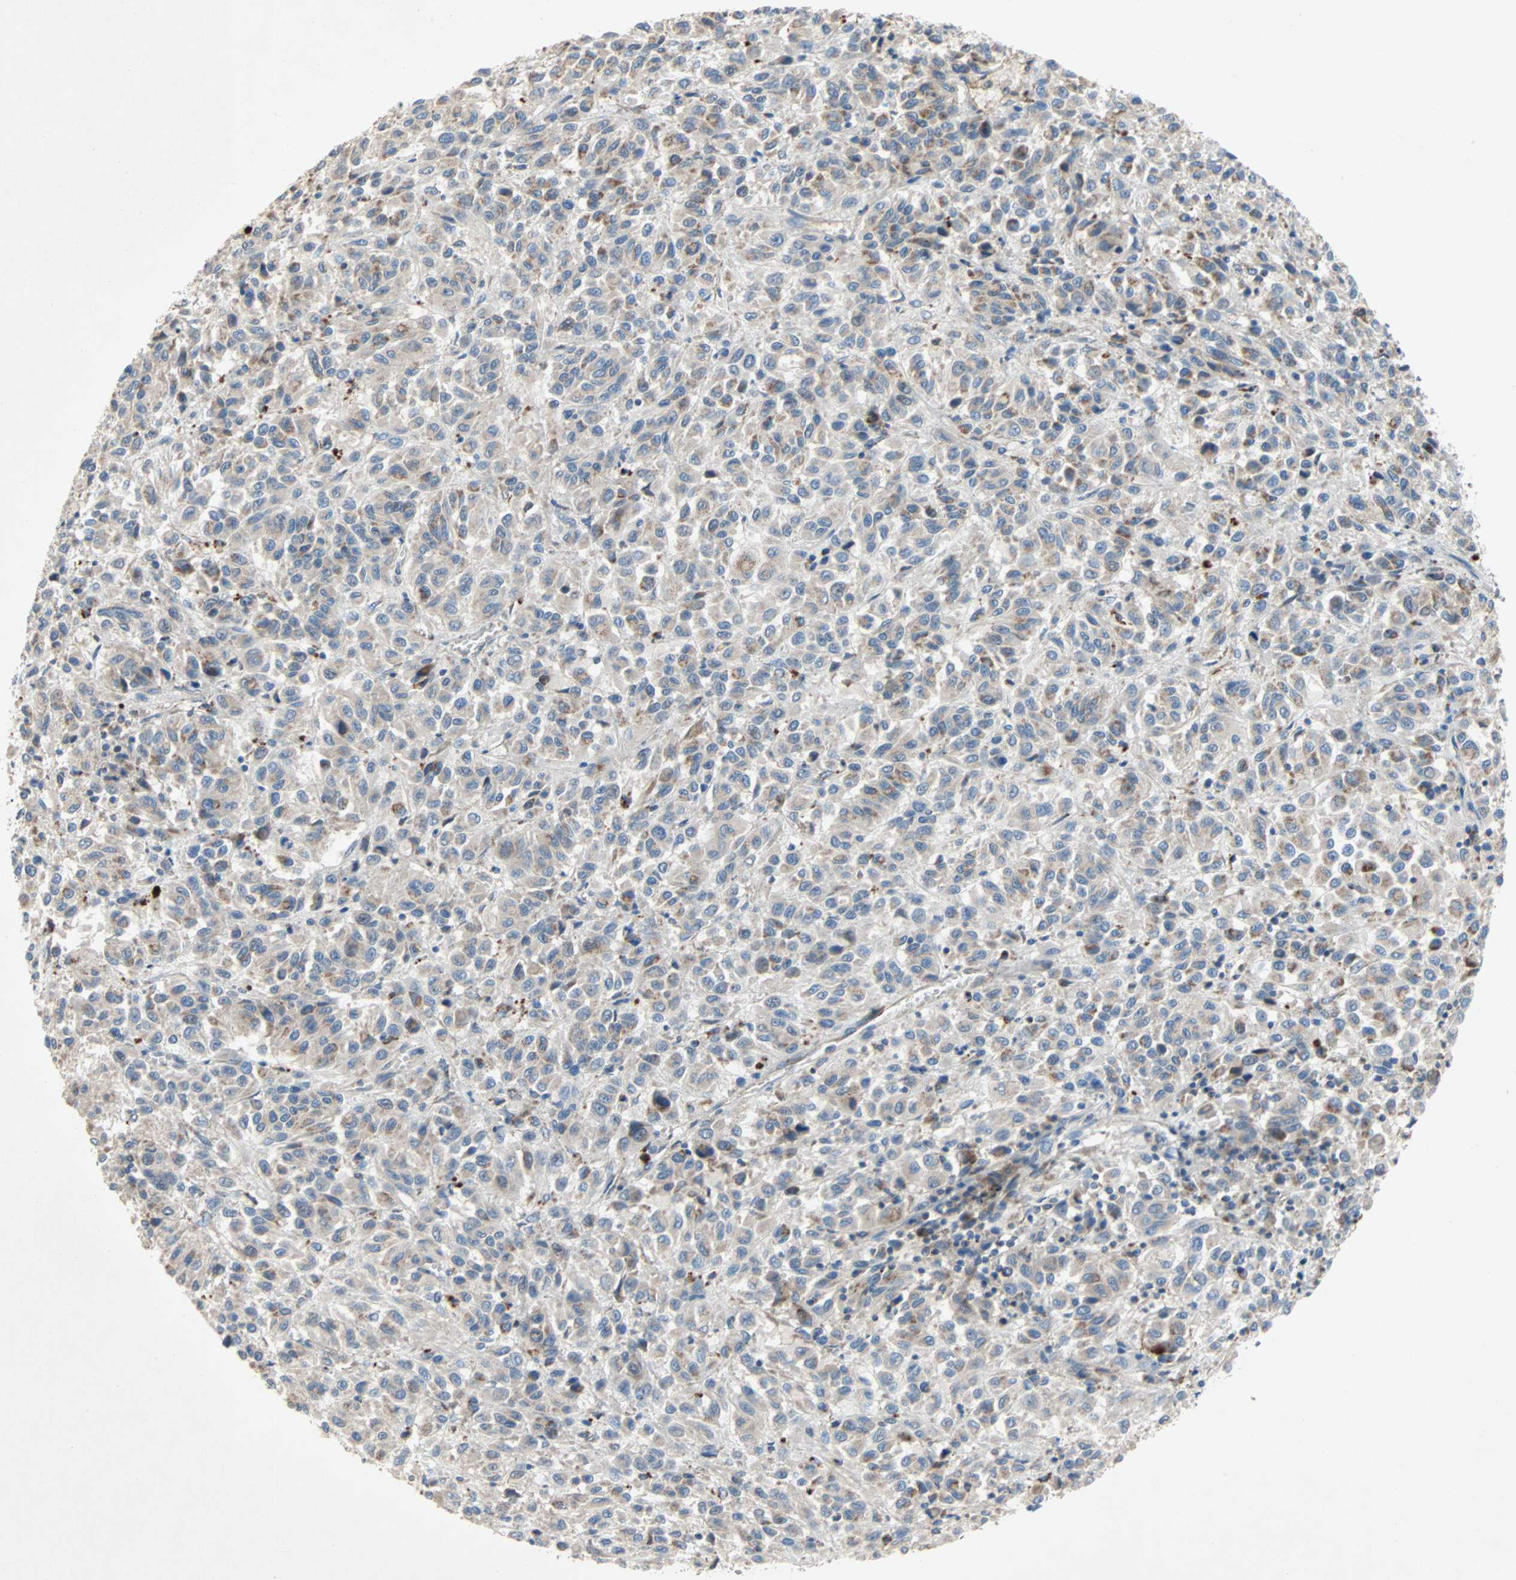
{"staining": {"intensity": "moderate", "quantity": "25%-75%", "location": "cytoplasmic/membranous"}, "tissue": "melanoma", "cell_type": "Tumor cells", "image_type": "cancer", "snomed": [{"axis": "morphology", "description": "Malignant melanoma, Metastatic site"}, {"axis": "topography", "description": "Lung"}], "caption": "This histopathology image shows immunohistochemistry (IHC) staining of human malignant melanoma (metastatic site), with medium moderate cytoplasmic/membranous positivity in approximately 25%-75% of tumor cells.", "gene": "XYLT1", "patient": {"sex": "male", "age": 64}}